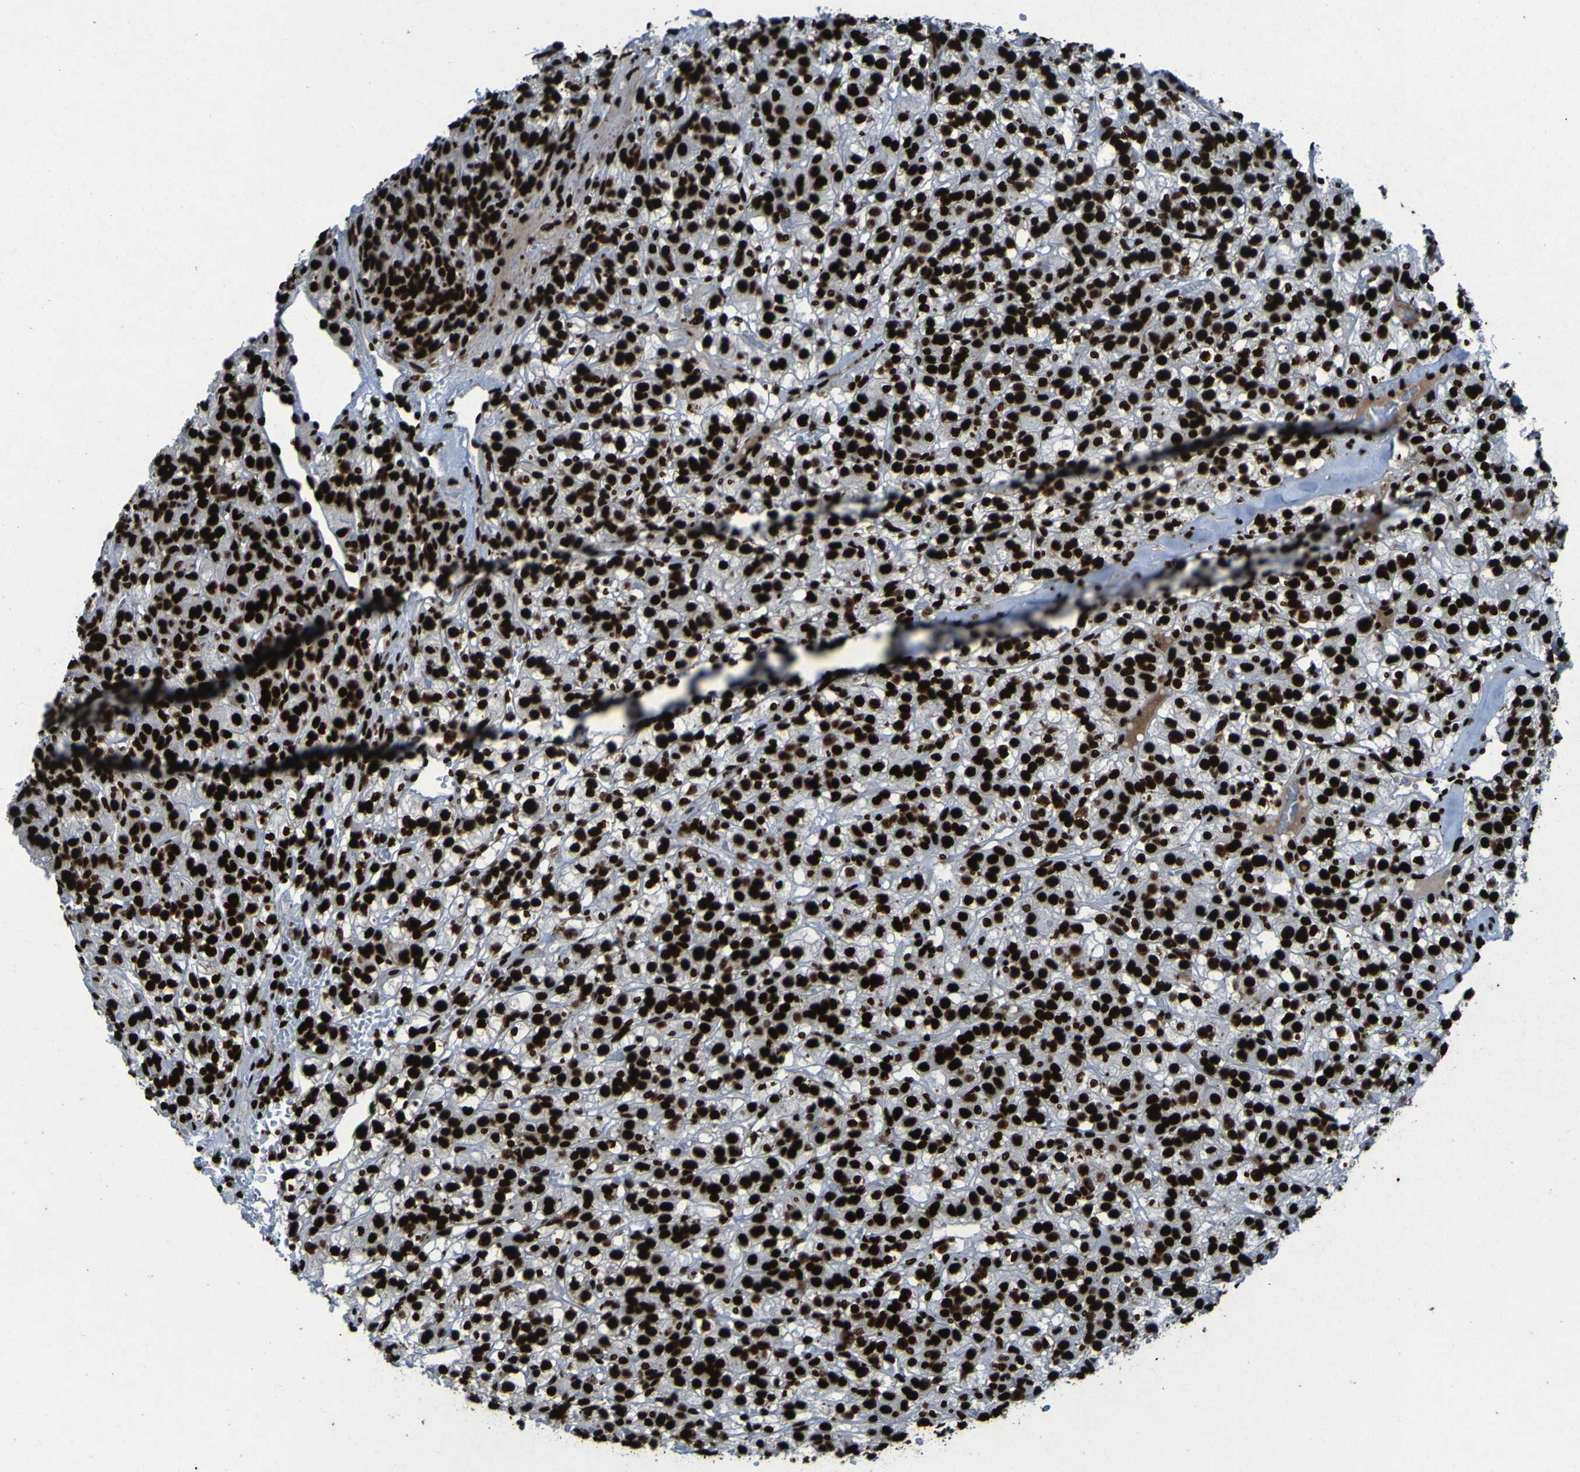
{"staining": {"intensity": "strong", "quantity": ">75%", "location": "nuclear"}, "tissue": "renal cancer", "cell_type": "Tumor cells", "image_type": "cancer", "snomed": [{"axis": "morphology", "description": "Normal tissue, NOS"}, {"axis": "morphology", "description": "Adenocarcinoma, NOS"}, {"axis": "topography", "description": "Kidney"}], "caption": "This histopathology image shows renal cancer (adenocarcinoma) stained with immunohistochemistry to label a protein in brown. The nuclear of tumor cells show strong positivity for the protein. Nuclei are counter-stained blue.", "gene": "NPM1", "patient": {"sex": "female", "age": 72}}